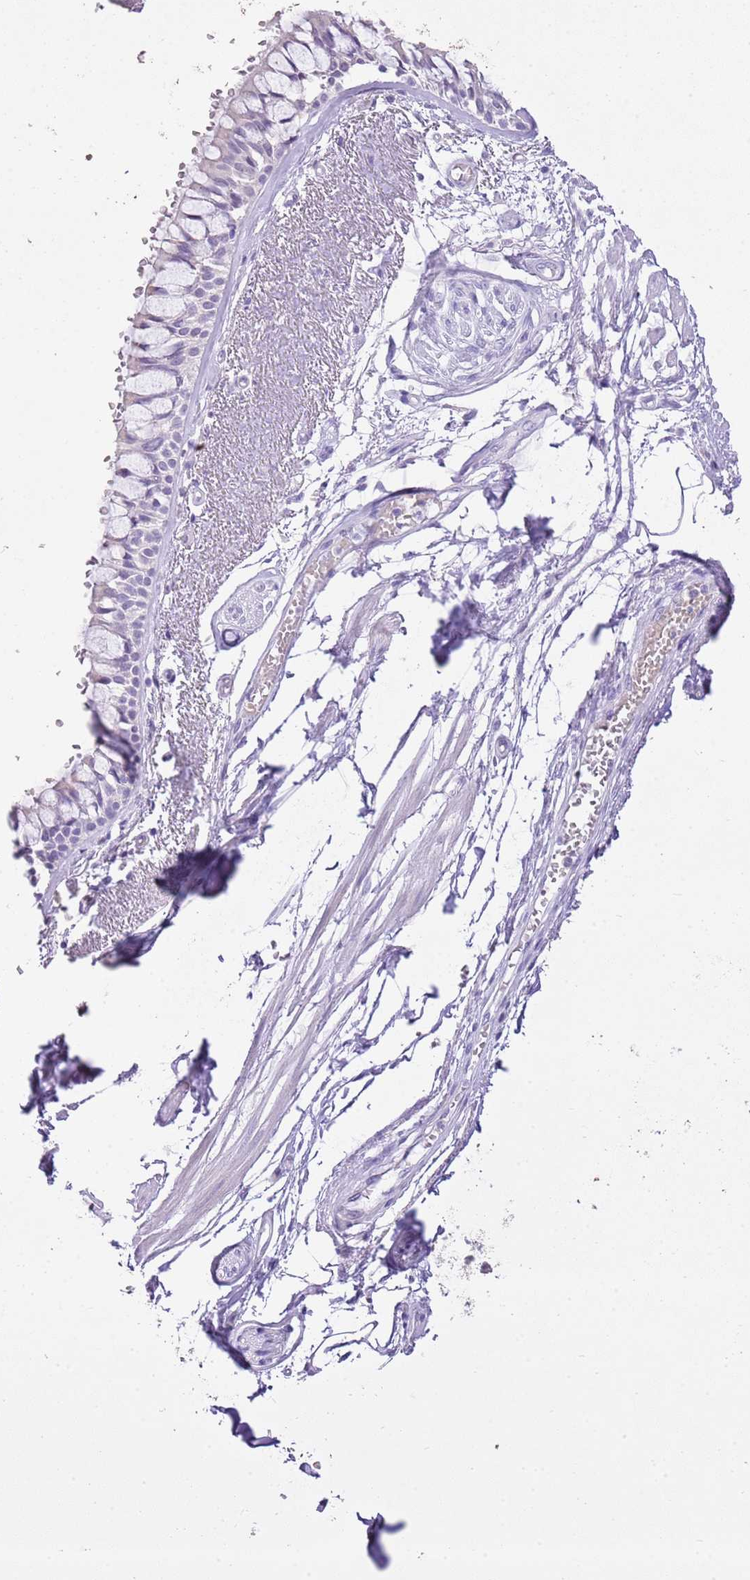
{"staining": {"intensity": "negative", "quantity": "none", "location": "none"}, "tissue": "bronchus", "cell_type": "Respiratory epithelial cells", "image_type": "normal", "snomed": [{"axis": "morphology", "description": "Normal tissue, NOS"}, {"axis": "topography", "description": "Bronchus"}], "caption": "DAB (3,3'-diaminobenzidine) immunohistochemical staining of benign human bronchus reveals no significant positivity in respiratory epithelial cells.", "gene": "XPO7", "patient": {"sex": "male", "age": 66}}